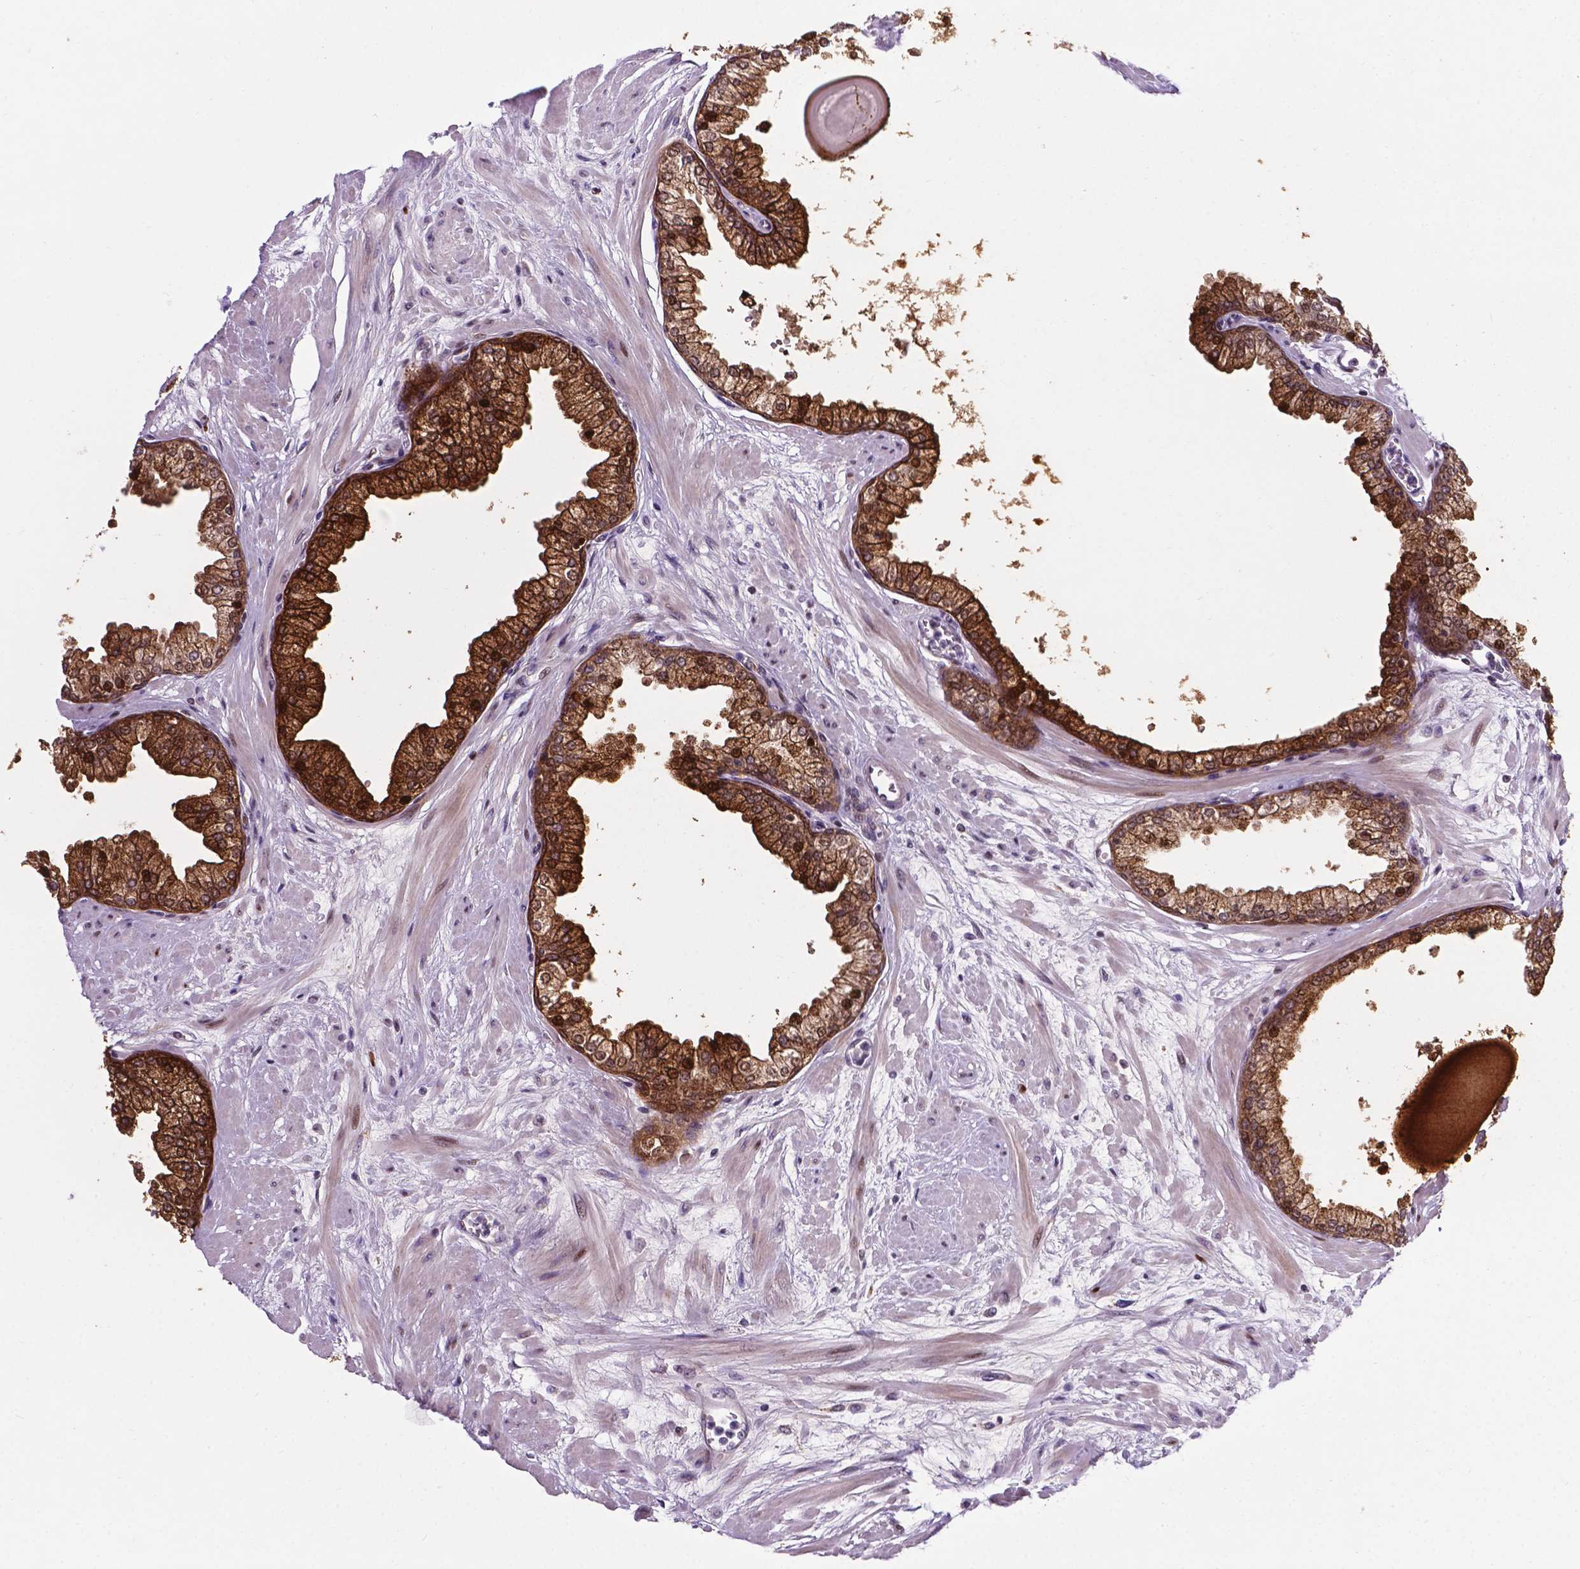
{"staining": {"intensity": "strong", "quantity": "25%-75%", "location": "cytoplasmic/membranous,nuclear"}, "tissue": "prostate", "cell_type": "Glandular cells", "image_type": "normal", "snomed": [{"axis": "morphology", "description": "Normal tissue, NOS"}, {"axis": "topography", "description": "Prostate"}, {"axis": "topography", "description": "Peripheral nerve tissue"}], "caption": "IHC staining of normal prostate, which exhibits high levels of strong cytoplasmic/membranous,nuclear expression in about 25%-75% of glandular cells indicating strong cytoplasmic/membranous,nuclear protein expression. The staining was performed using DAB (brown) for protein detection and nuclei were counterstained in hematoxylin (blue).", "gene": "SMAD2", "patient": {"sex": "male", "age": 61}}